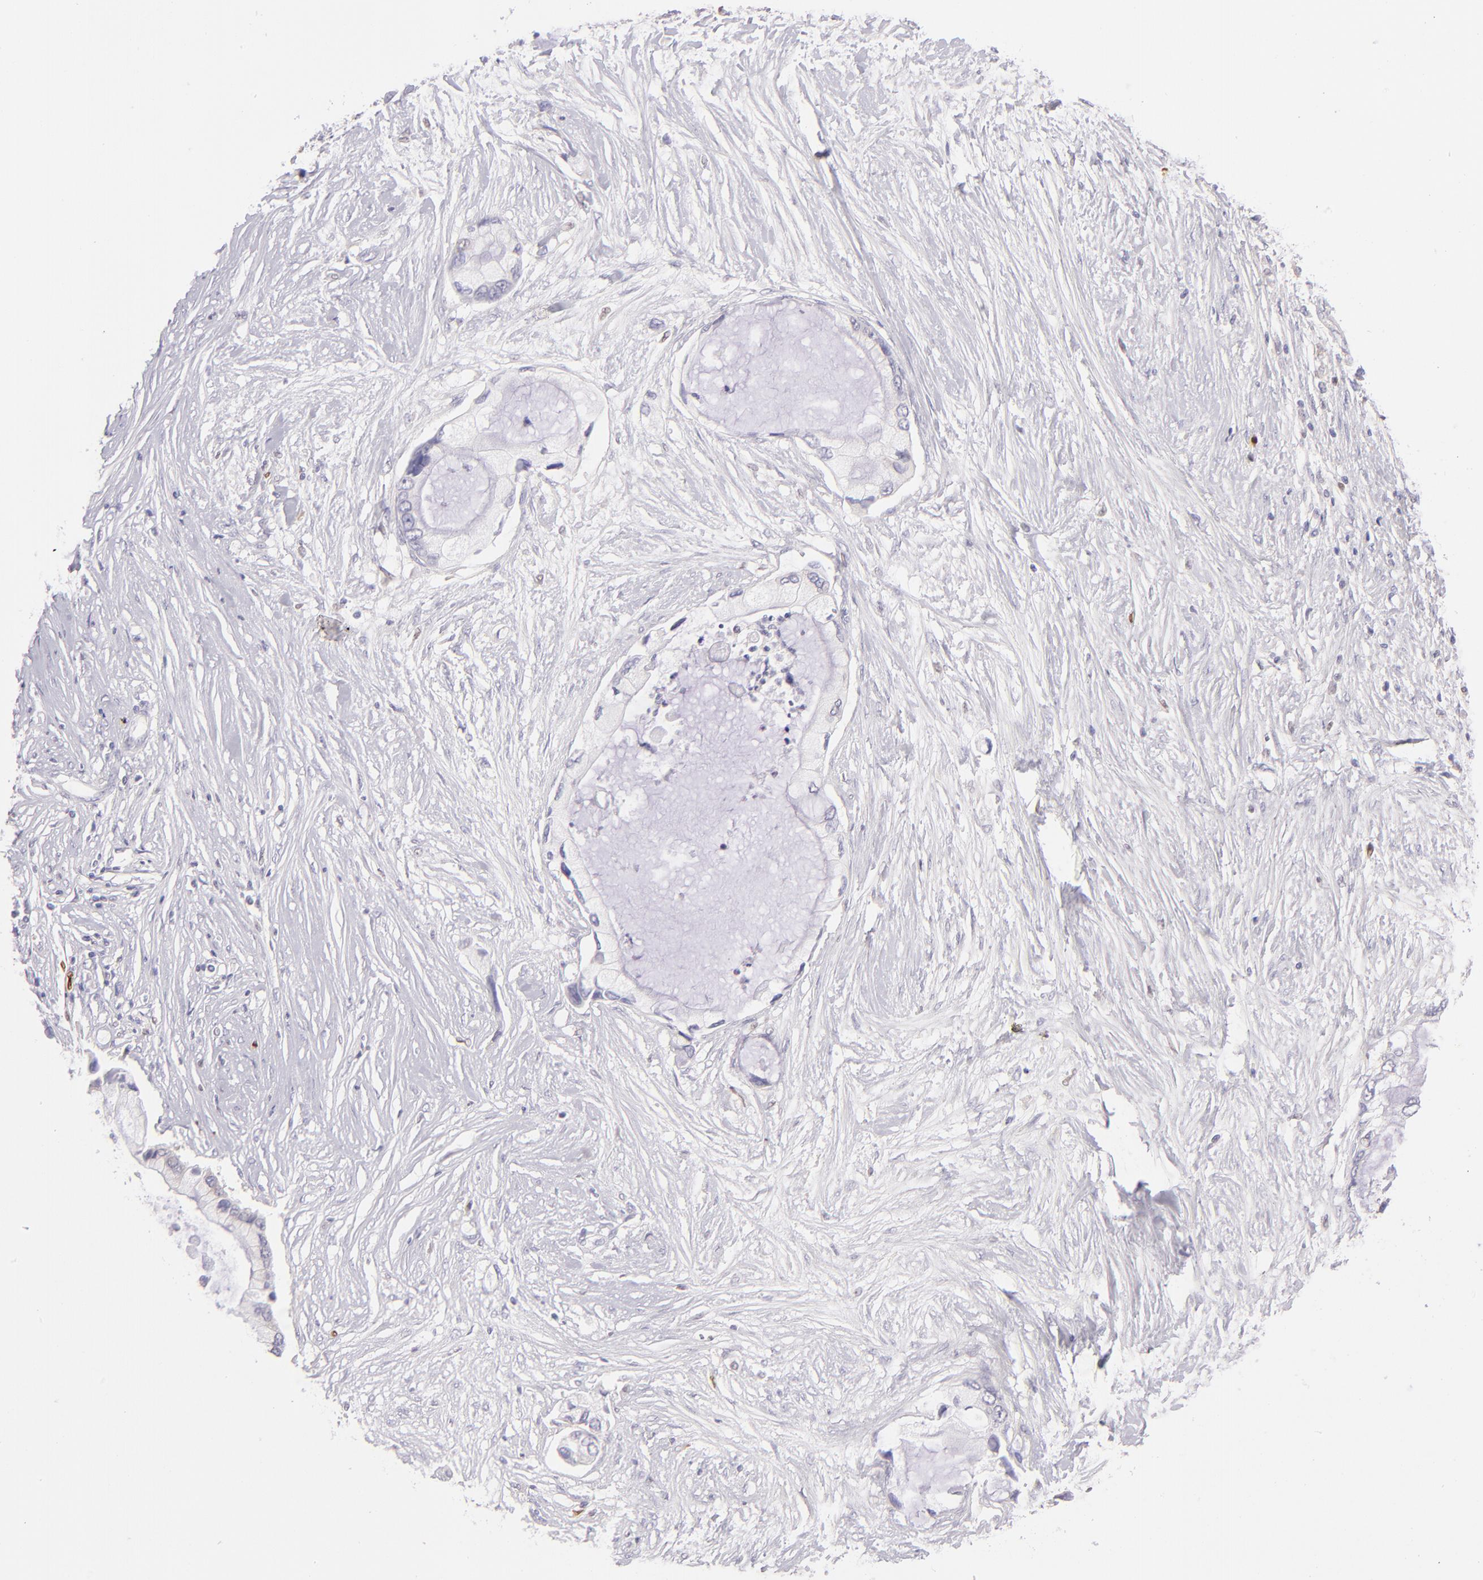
{"staining": {"intensity": "negative", "quantity": "none", "location": "none"}, "tissue": "pancreatic cancer", "cell_type": "Tumor cells", "image_type": "cancer", "snomed": [{"axis": "morphology", "description": "Adenocarcinoma, NOS"}, {"axis": "topography", "description": "Pancreas"}], "caption": "Protein analysis of adenocarcinoma (pancreatic) displays no significant expression in tumor cells. (DAB (3,3'-diaminobenzidine) immunohistochemistry with hematoxylin counter stain).", "gene": "IRF8", "patient": {"sex": "female", "age": 59}}